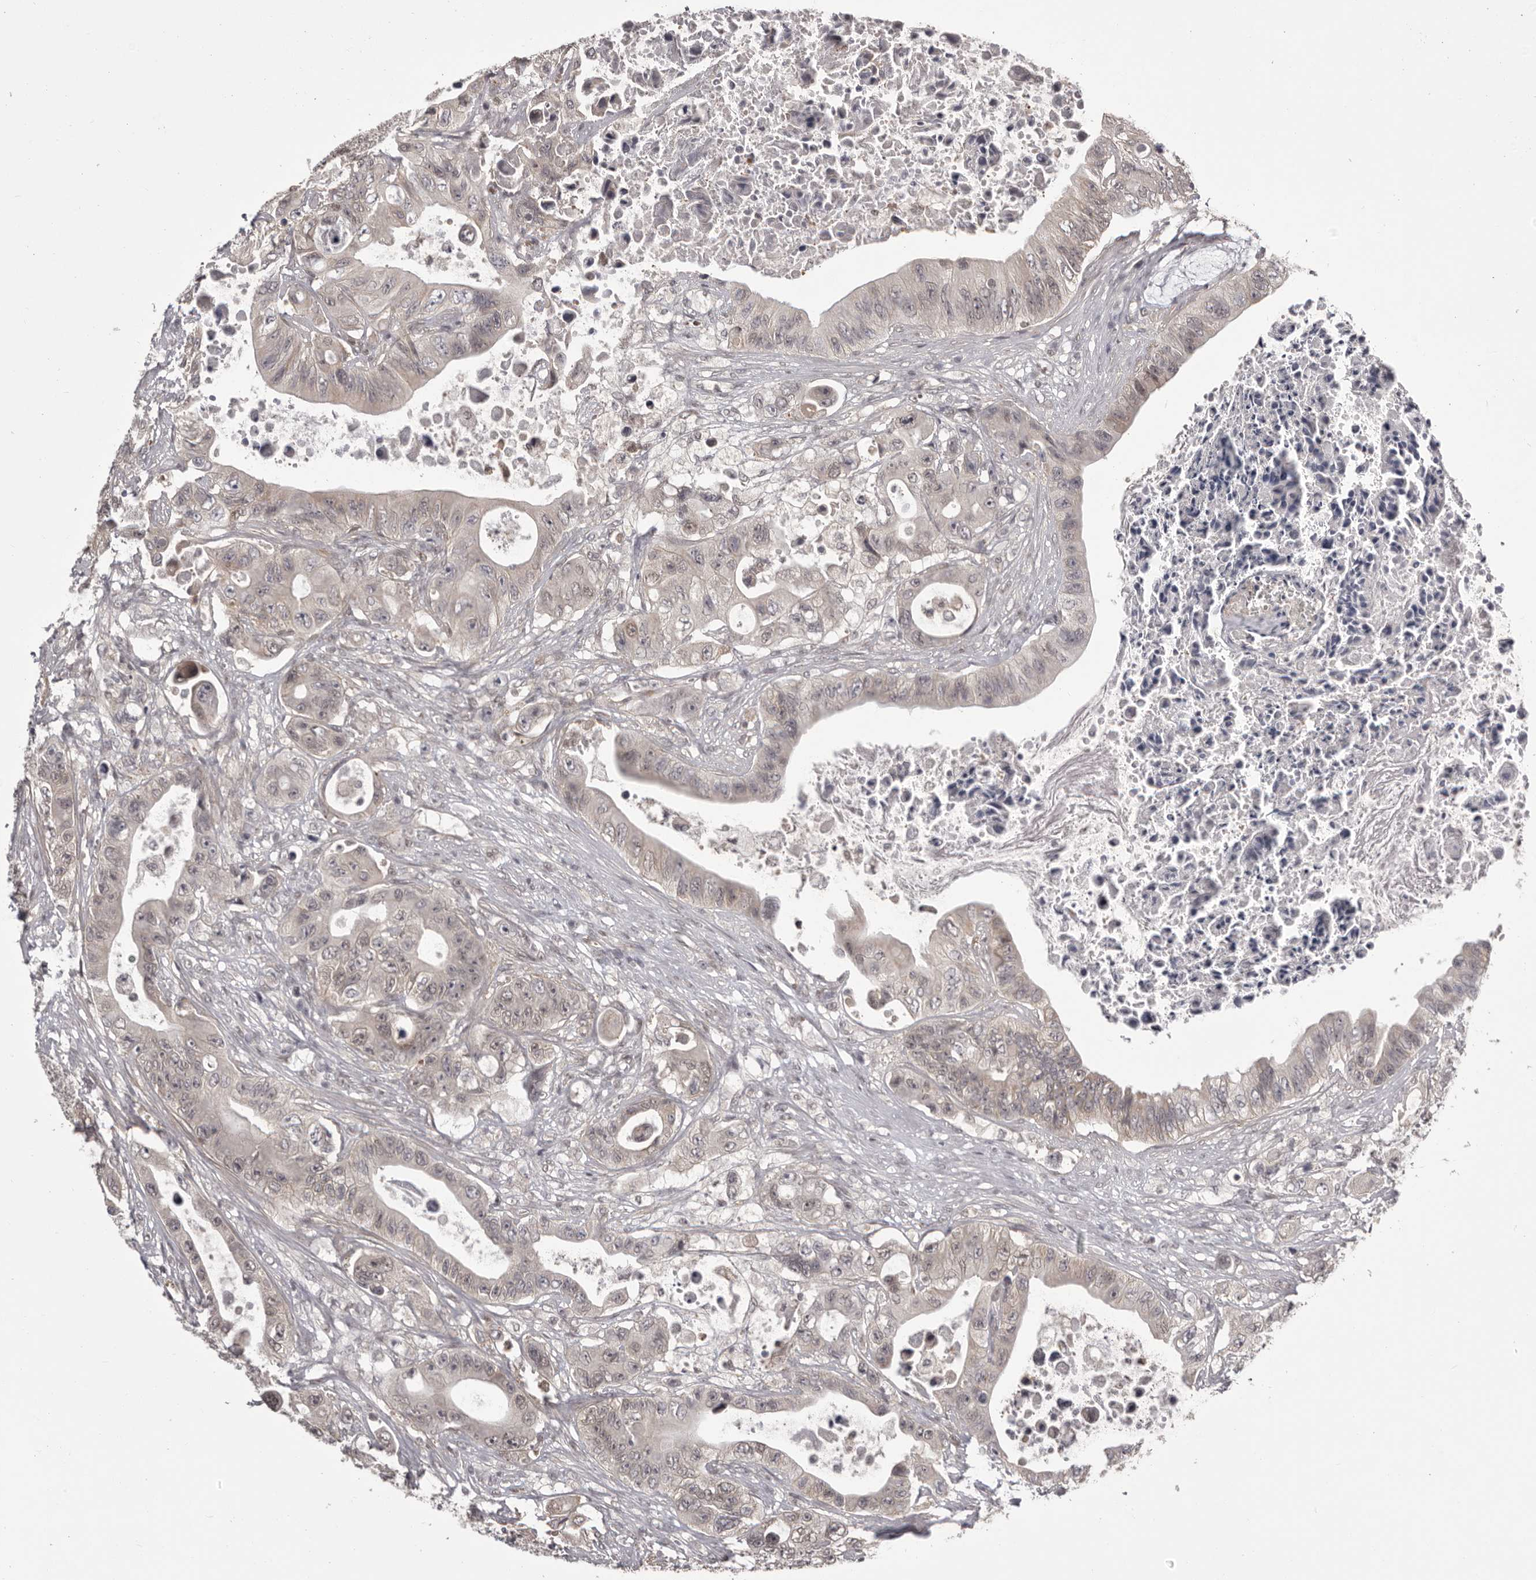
{"staining": {"intensity": "negative", "quantity": "none", "location": "none"}, "tissue": "colorectal cancer", "cell_type": "Tumor cells", "image_type": "cancer", "snomed": [{"axis": "morphology", "description": "Adenocarcinoma, NOS"}, {"axis": "topography", "description": "Colon"}], "caption": "Adenocarcinoma (colorectal) stained for a protein using IHC exhibits no positivity tumor cells.", "gene": "RNF2", "patient": {"sex": "female", "age": 46}}